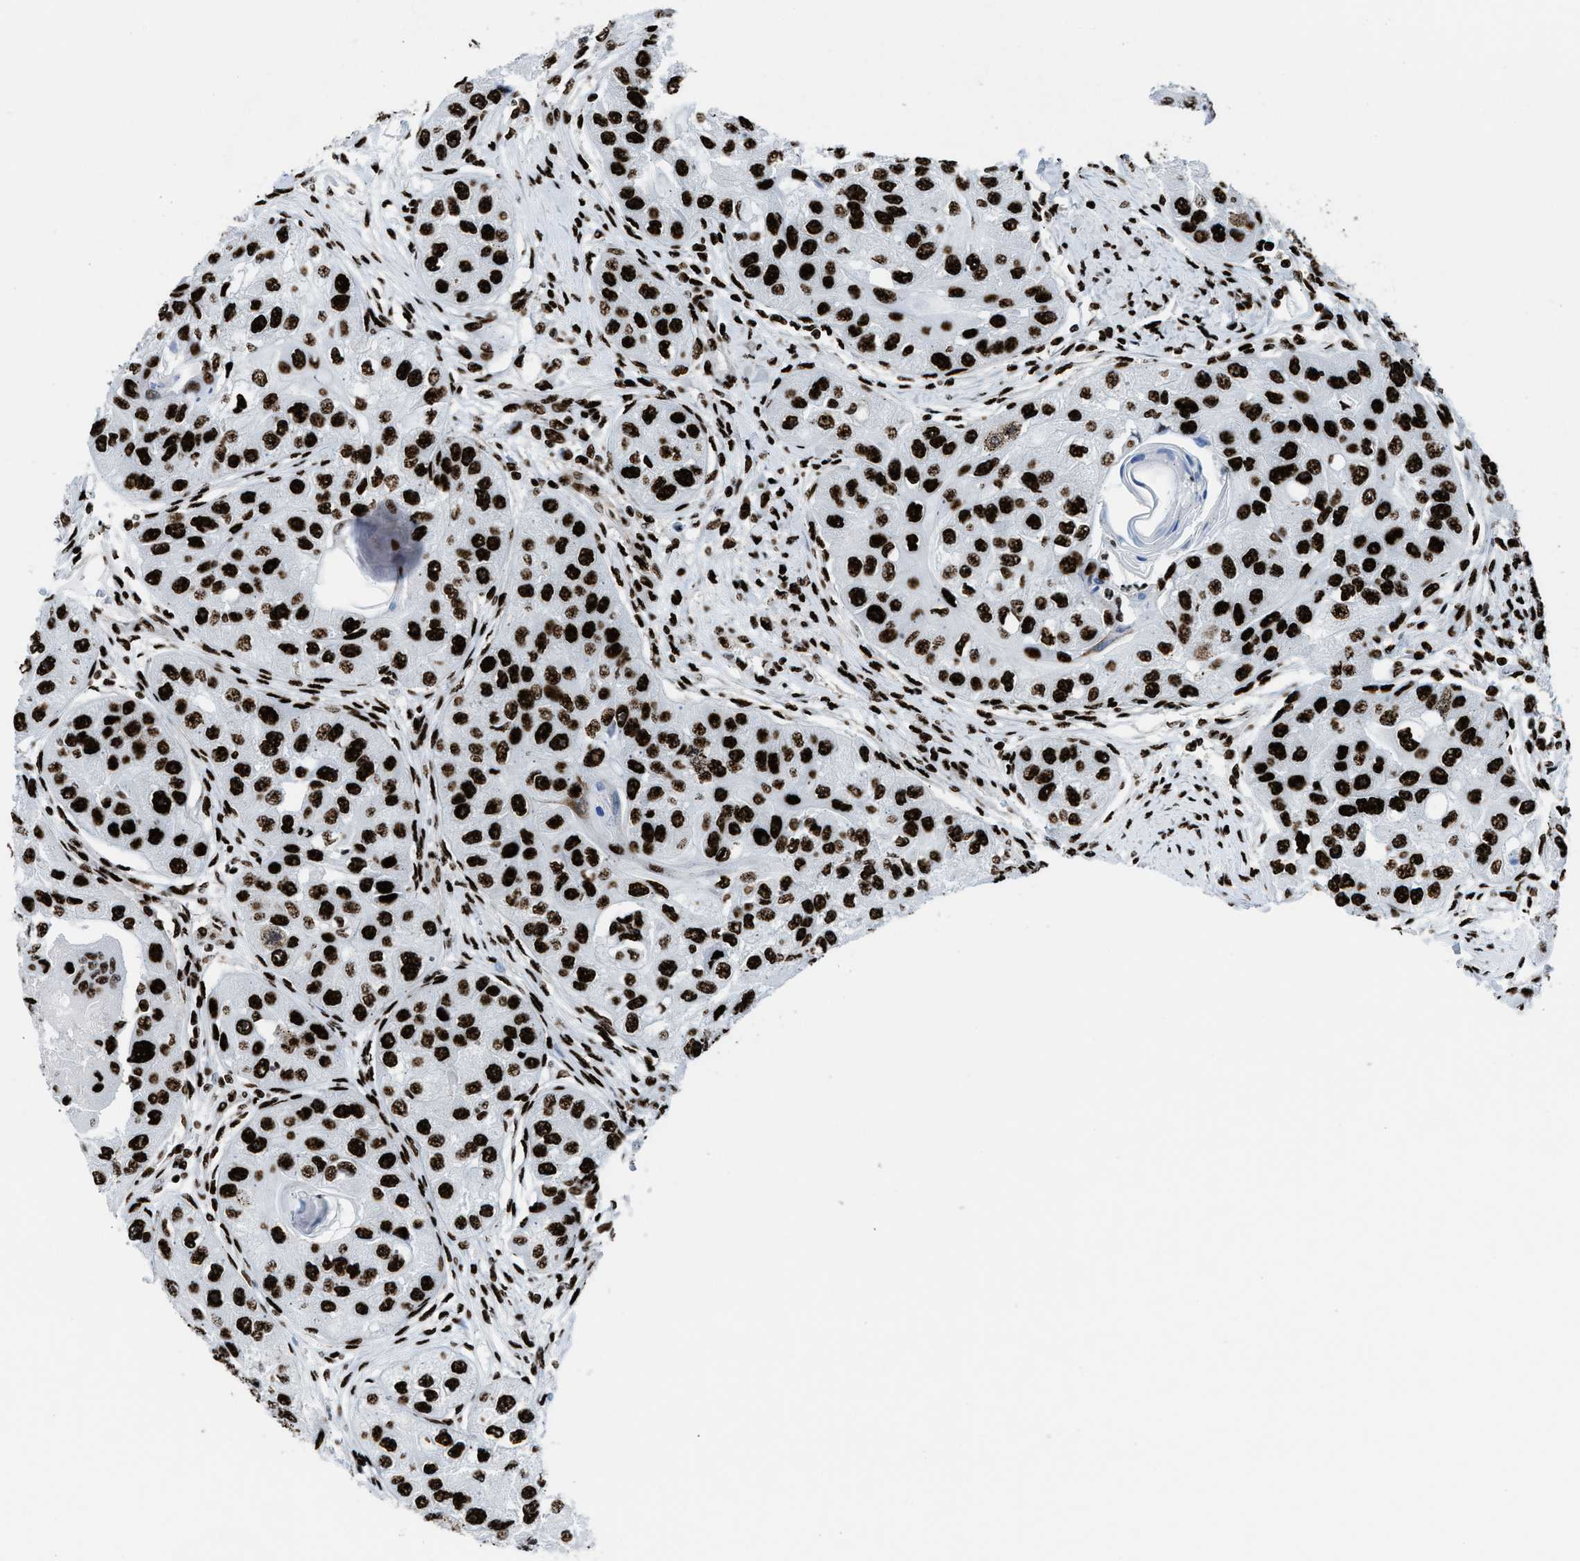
{"staining": {"intensity": "strong", "quantity": ">75%", "location": "nuclear"}, "tissue": "head and neck cancer", "cell_type": "Tumor cells", "image_type": "cancer", "snomed": [{"axis": "morphology", "description": "Normal tissue, NOS"}, {"axis": "morphology", "description": "Squamous cell carcinoma, NOS"}, {"axis": "topography", "description": "Skeletal muscle"}, {"axis": "topography", "description": "Head-Neck"}], "caption": "Human head and neck cancer (squamous cell carcinoma) stained with a protein marker displays strong staining in tumor cells.", "gene": "NONO", "patient": {"sex": "male", "age": 51}}